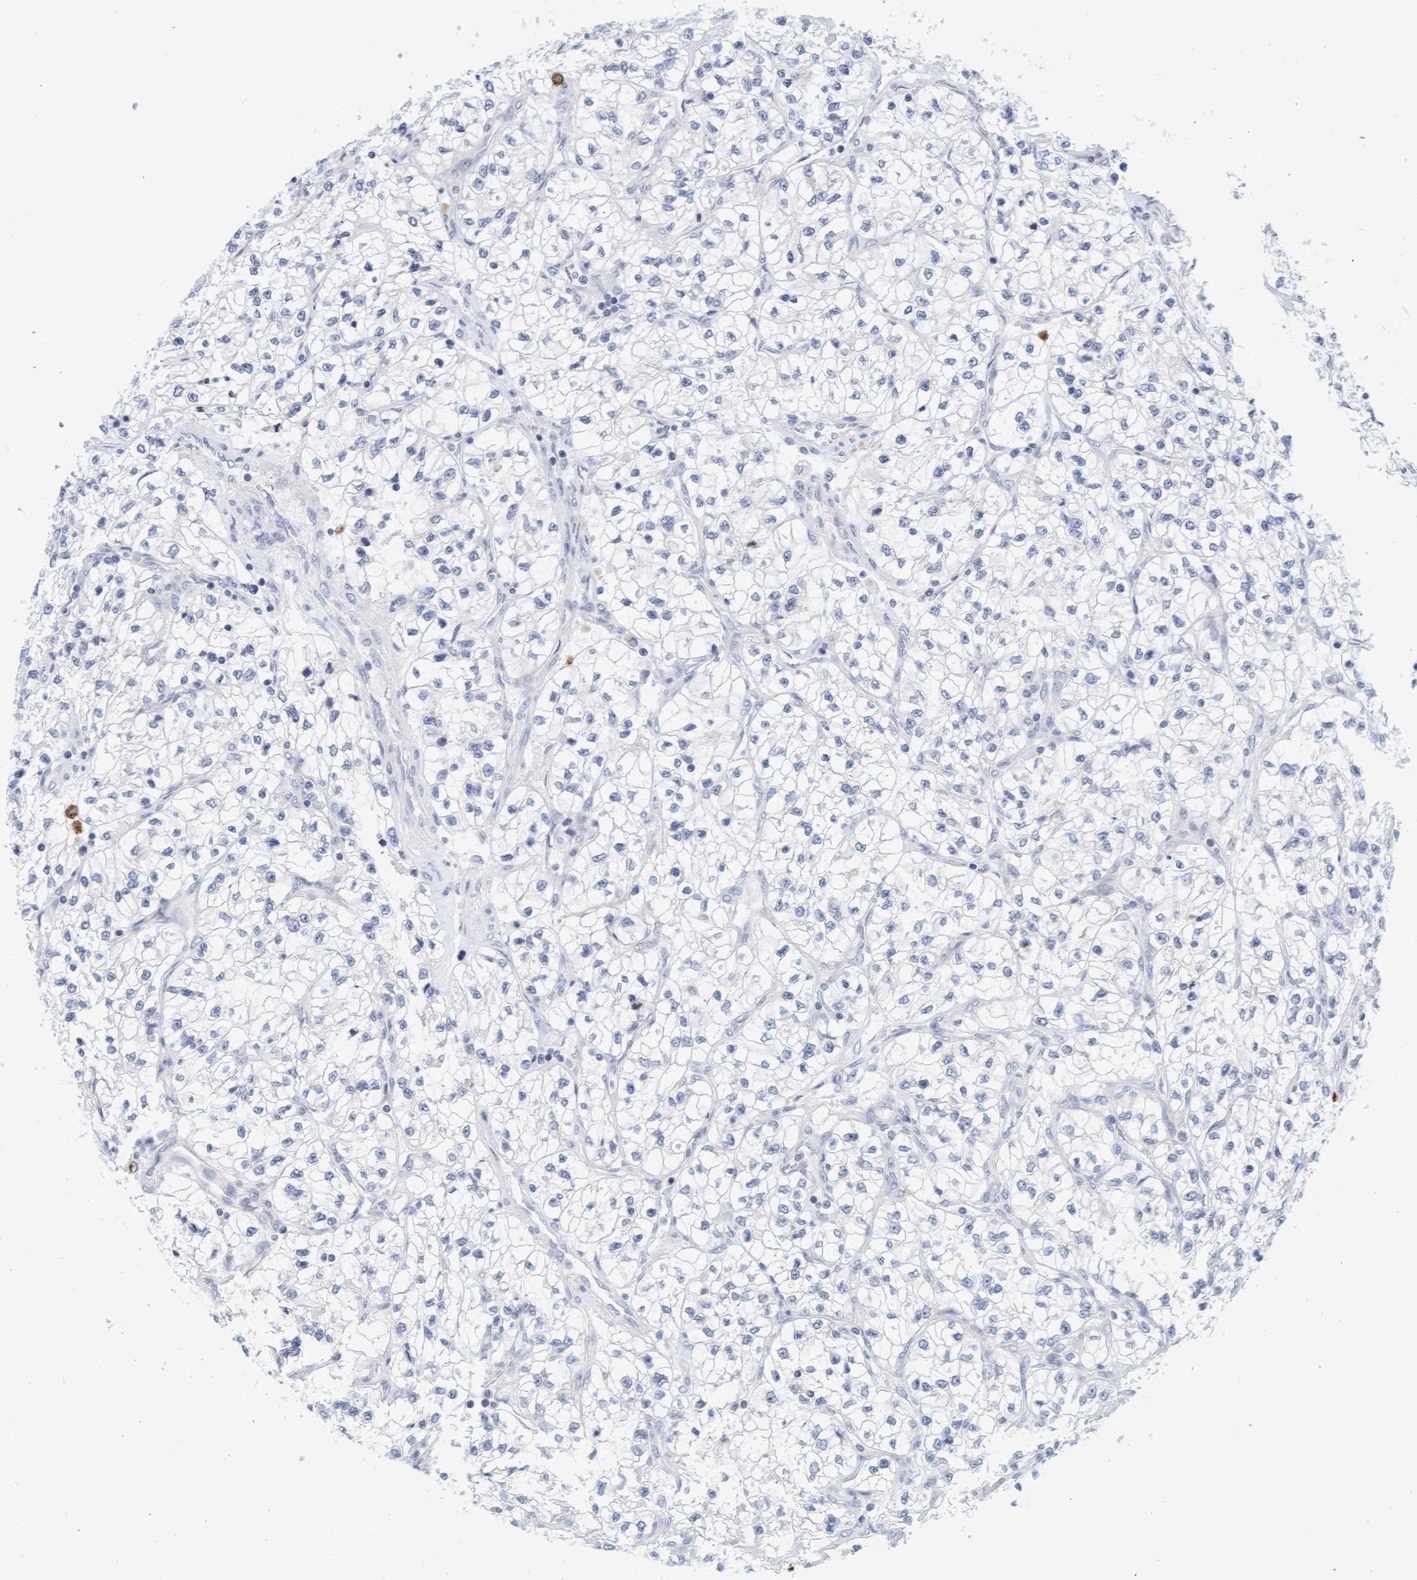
{"staining": {"intensity": "negative", "quantity": "none", "location": "none"}, "tissue": "renal cancer", "cell_type": "Tumor cells", "image_type": "cancer", "snomed": [{"axis": "morphology", "description": "Adenocarcinoma, NOS"}, {"axis": "topography", "description": "Kidney"}], "caption": "High power microscopy image of an IHC histopathology image of renal adenocarcinoma, revealing no significant staining in tumor cells. Nuclei are stained in blue.", "gene": "CPA3", "patient": {"sex": "female", "age": 57}}